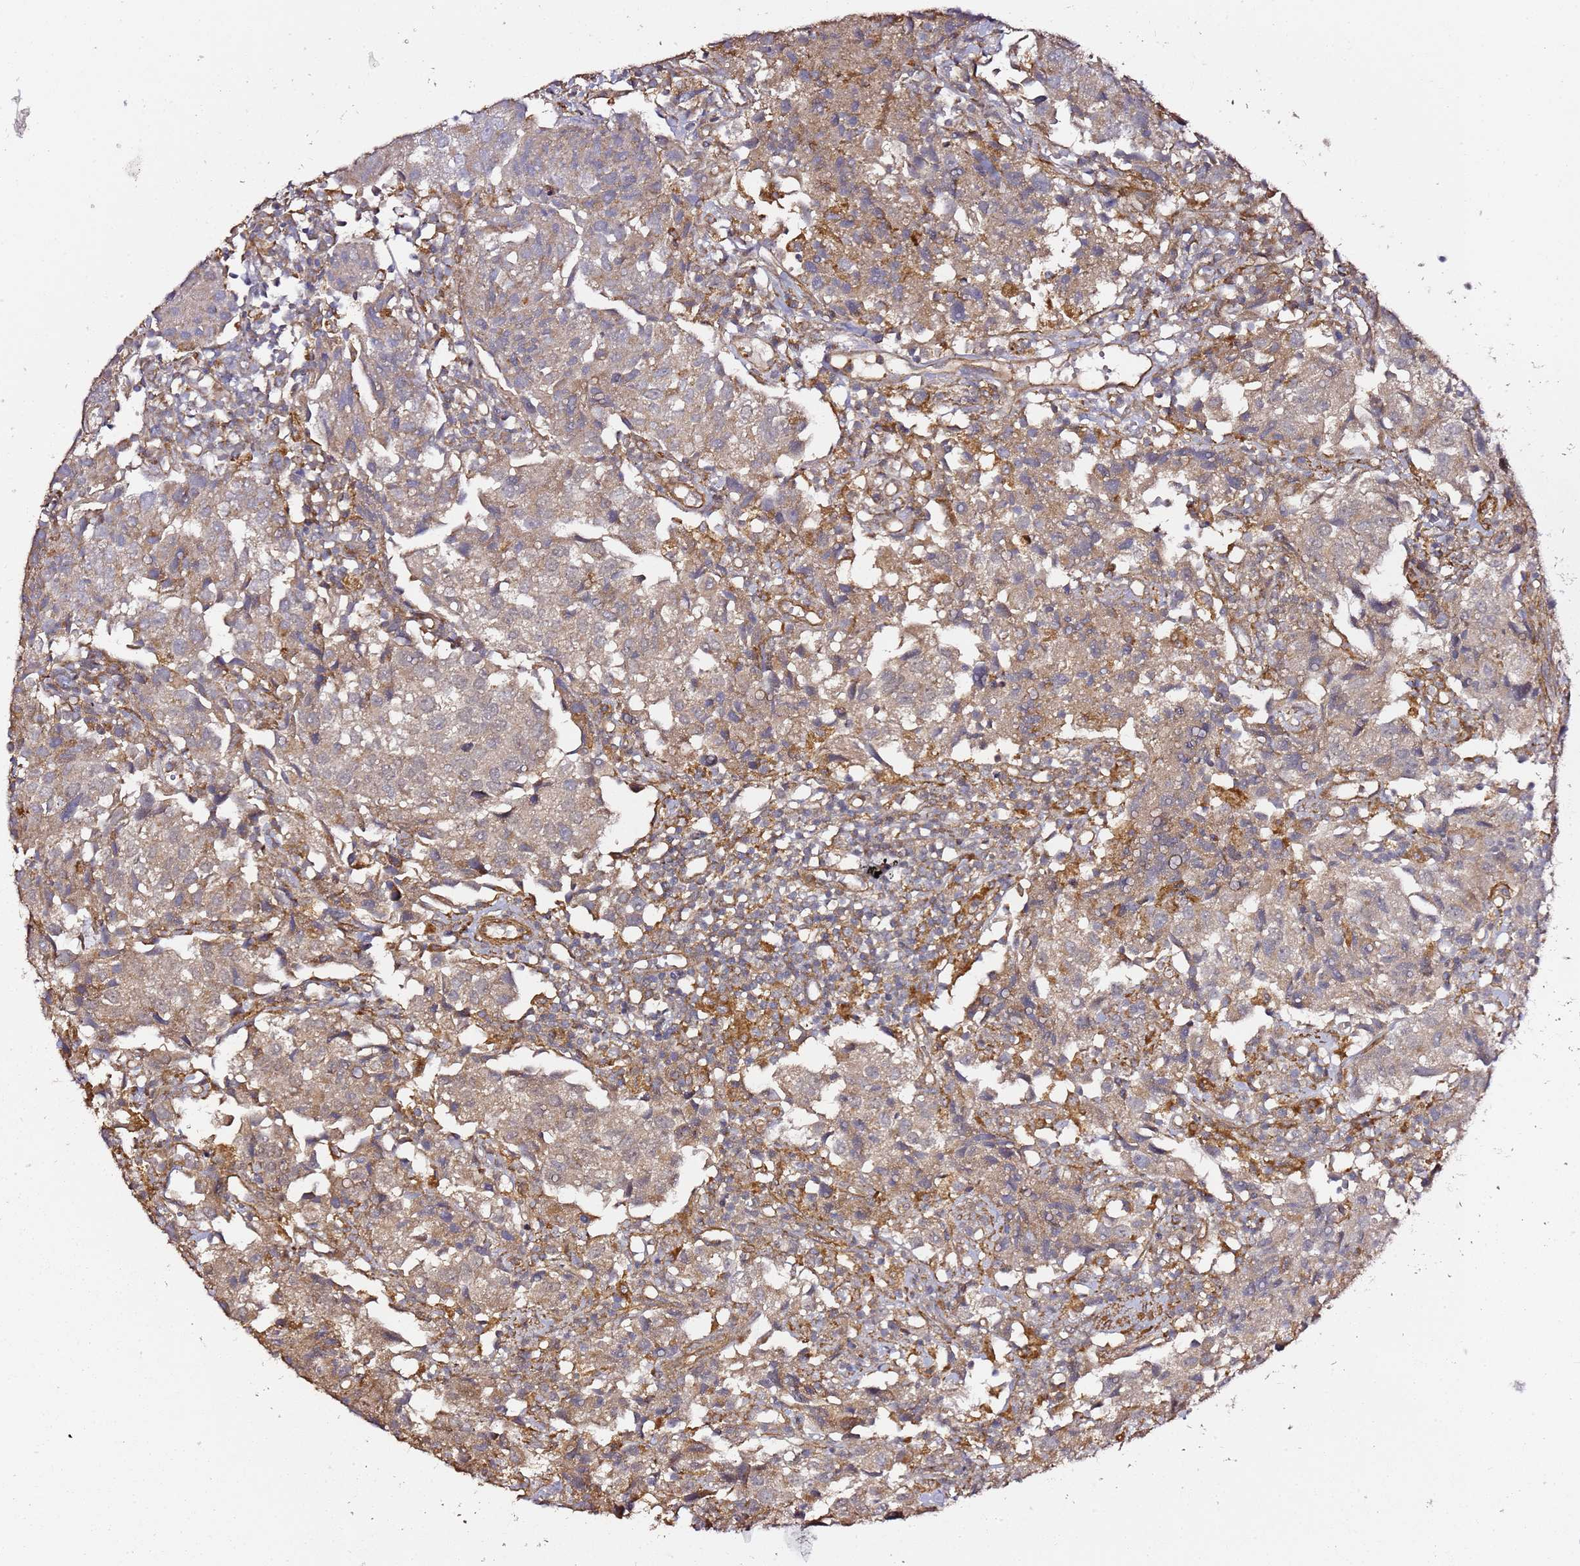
{"staining": {"intensity": "weak", "quantity": "<25%", "location": "cytoplasmic/membranous"}, "tissue": "urothelial cancer", "cell_type": "Tumor cells", "image_type": "cancer", "snomed": [{"axis": "morphology", "description": "Urothelial carcinoma, High grade"}, {"axis": "topography", "description": "Urinary bladder"}], "caption": "Immunohistochemistry micrograph of neoplastic tissue: urothelial carcinoma (high-grade) stained with DAB demonstrates no significant protein positivity in tumor cells.", "gene": "CCNYL1", "patient": {"sex": "female", "age": 75}}